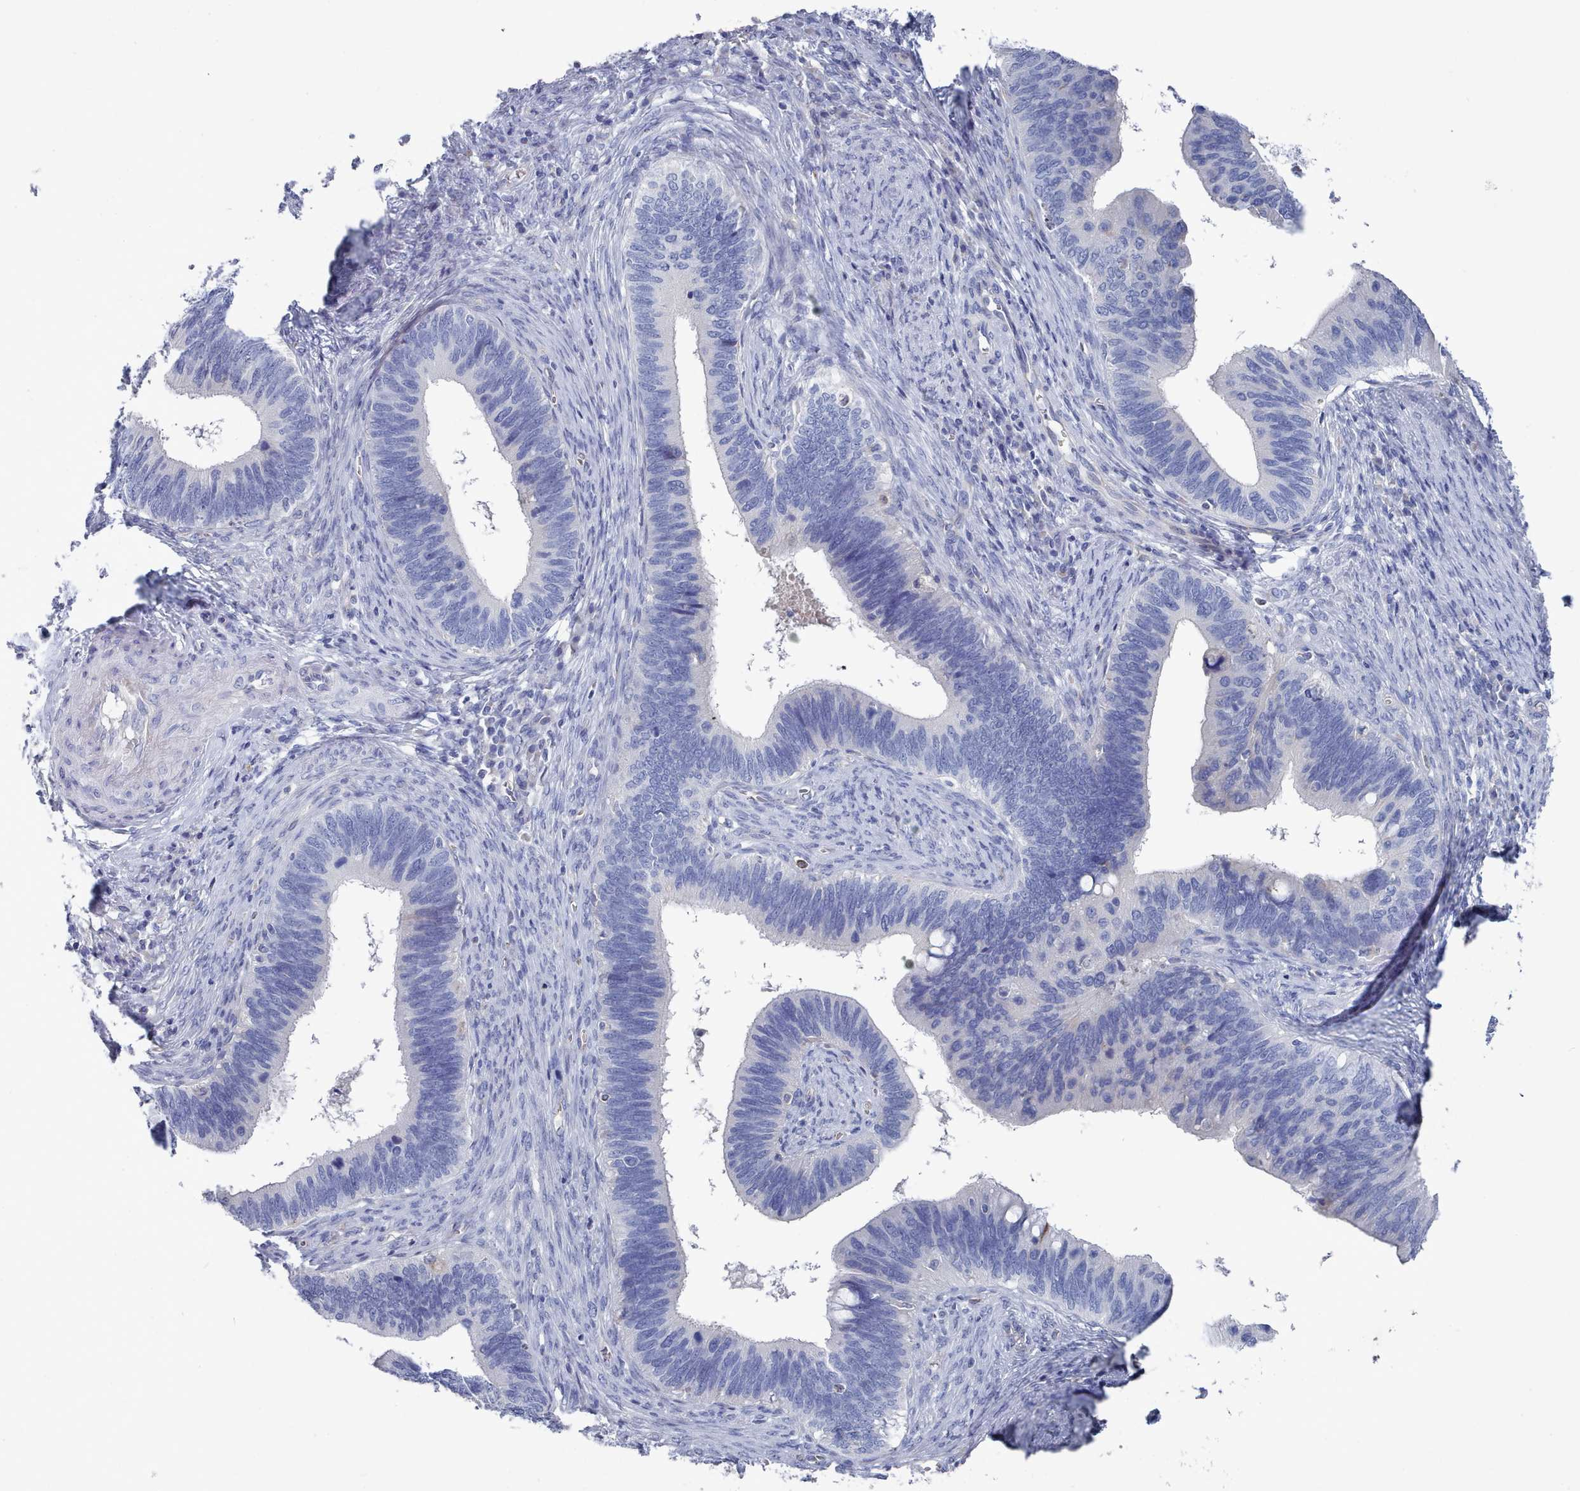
{"staining": {"intensity": "negative", "quantity": "none", "location": "none"}, "tissue": "cervical cancer", "cell_type": "Tumor cells", "image_type": "cancer", "snomed": [{"axis": "morphology", "description": "Adenocarcinoma, NOS"}, {"axis": "topography", "description": "Cervix"}], "caption": "An image of cervical adenocarcinoma stained for a protein shows no brown staining in tumor cells.", "gene": "PDE4C", "patient": {"sex": "female", "age": 42}}